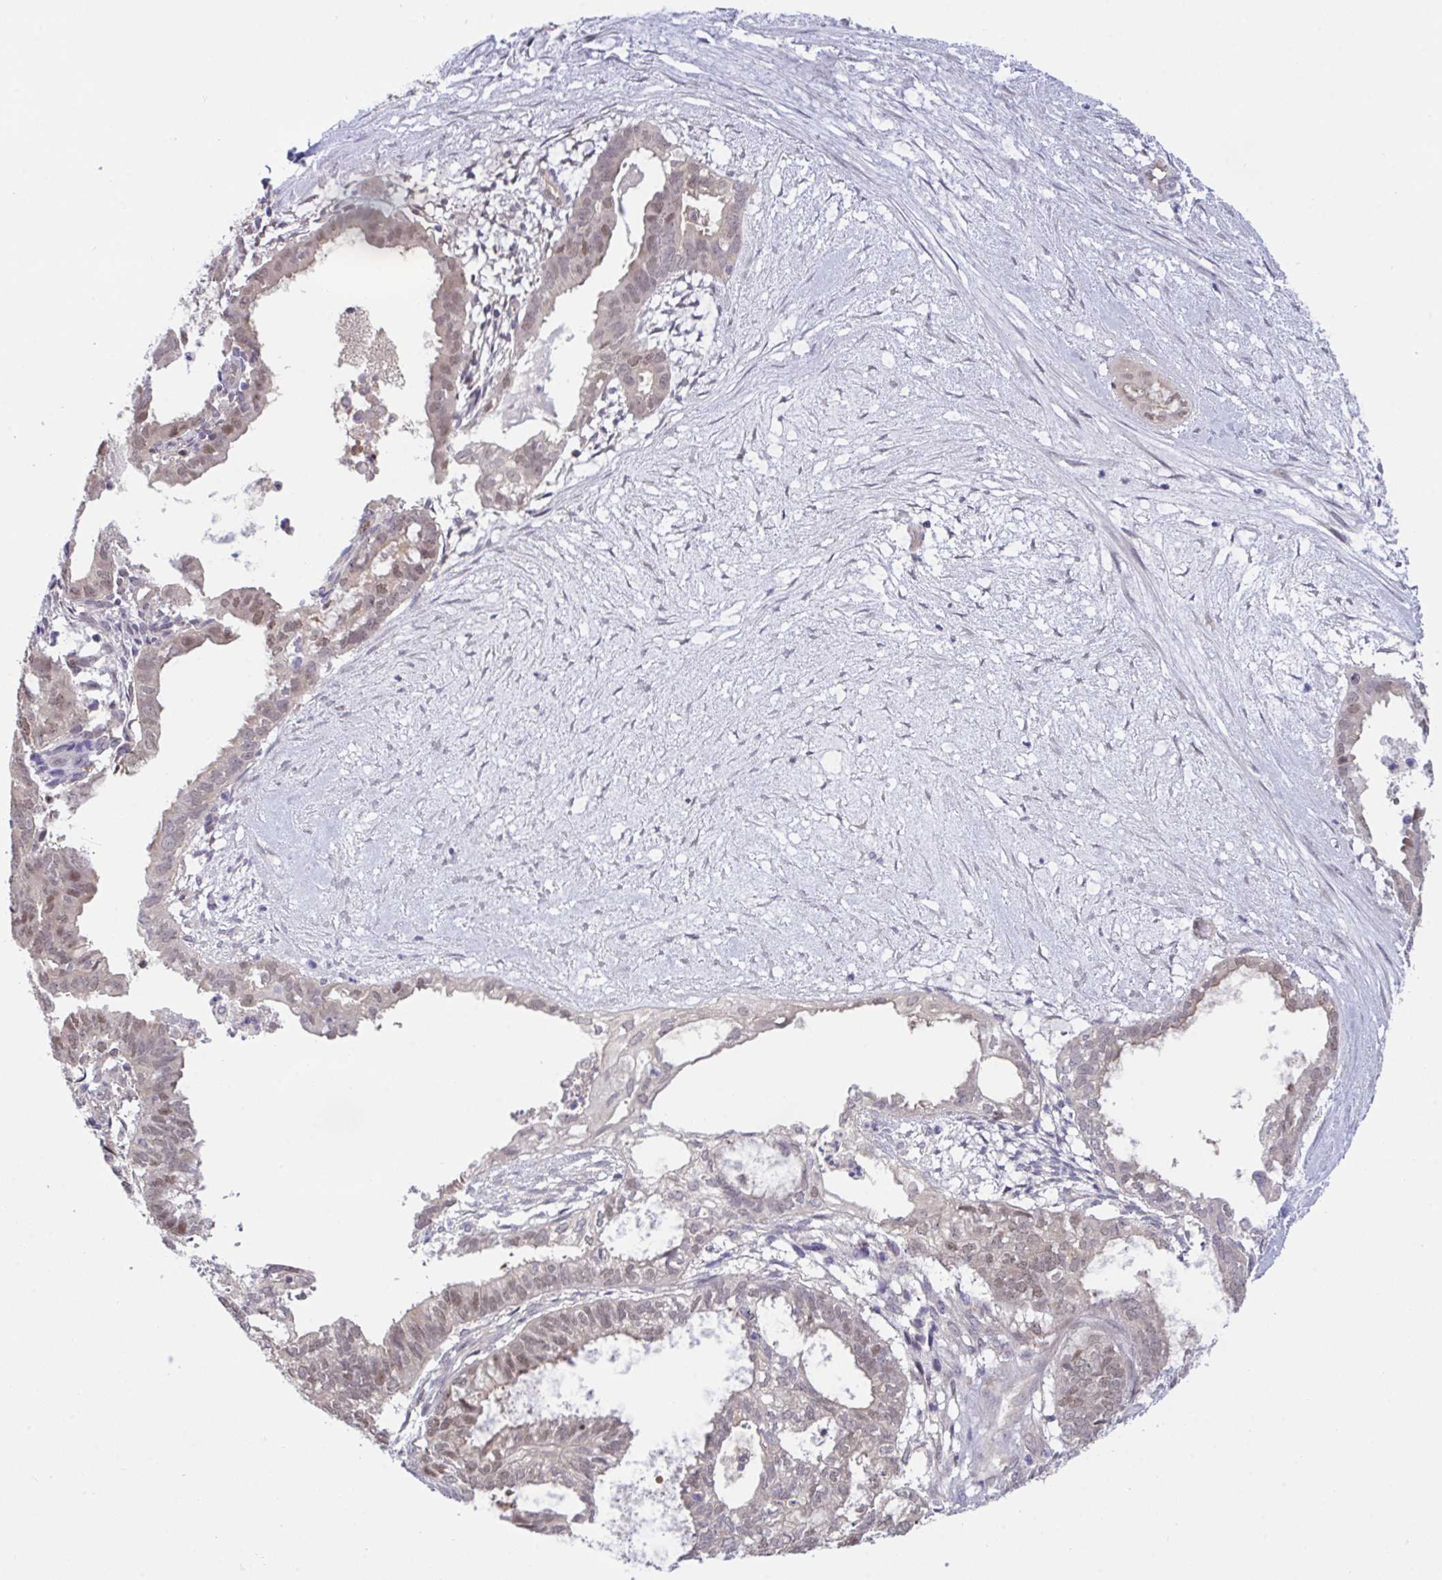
{"staining": {"intensity": "weak", "quantity": "25%-75%", "location": "nuclear"}, "tissue": "ovarian cancer", "cell_type": "Tumor cells", "image_type": "cancer", "snomed": [{"axis": "morphology", "description": "Carcinoma, endometroid"}, {"axis": "topography", "description": "Ovary"}], "caption": "Ovarian endometroid carcinoma stained with a brown dye exhibits weak nuclear positive positivity in about 25%-75% of tumor cells.", "gene": "ZNF444", "patient": {"sex": "female", "age": 64}}